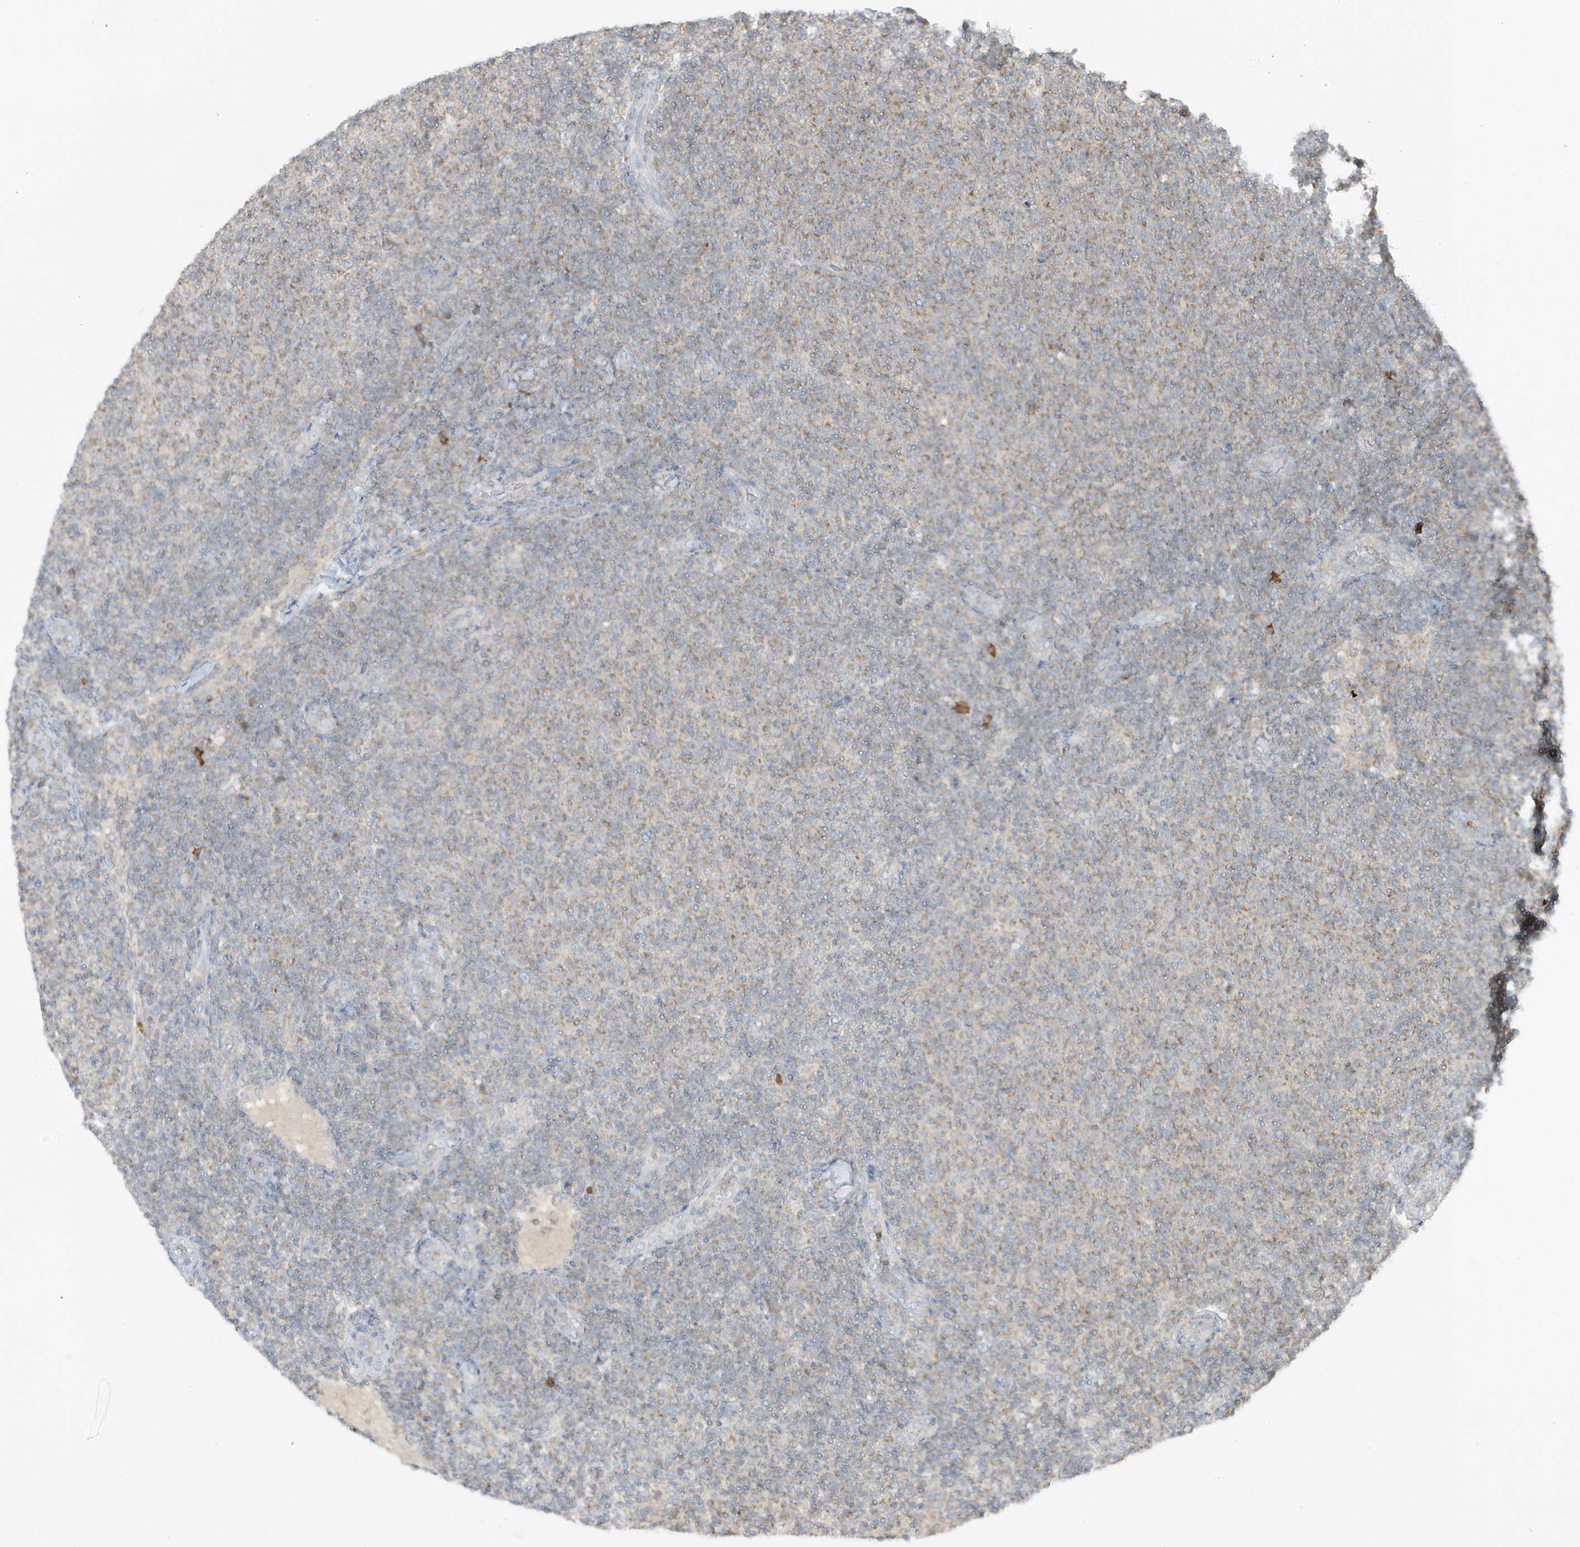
{"staining": {"intensity": "weak", "quantity": "25%-75%", "location": "cytoplasmic/membranous"}, "tissue": "lymphoma", "cell_type": "Tumor cells", "image_type": "cancer", "snomed": [{"axis": "morphology", "description": "Malignant lymphoma, non-Hodgkin's type, Low grade"}, {"axis": "topography", "description": "Lymph node"}], "caption": "Lymphoma stained with immunohistochemistry (IHC) displays weak cytoplasmic/membranous expression in about 25%-75% of tumor cells.", "gene": "NPPC", "patient": {"sex": "male", "age": 66}}